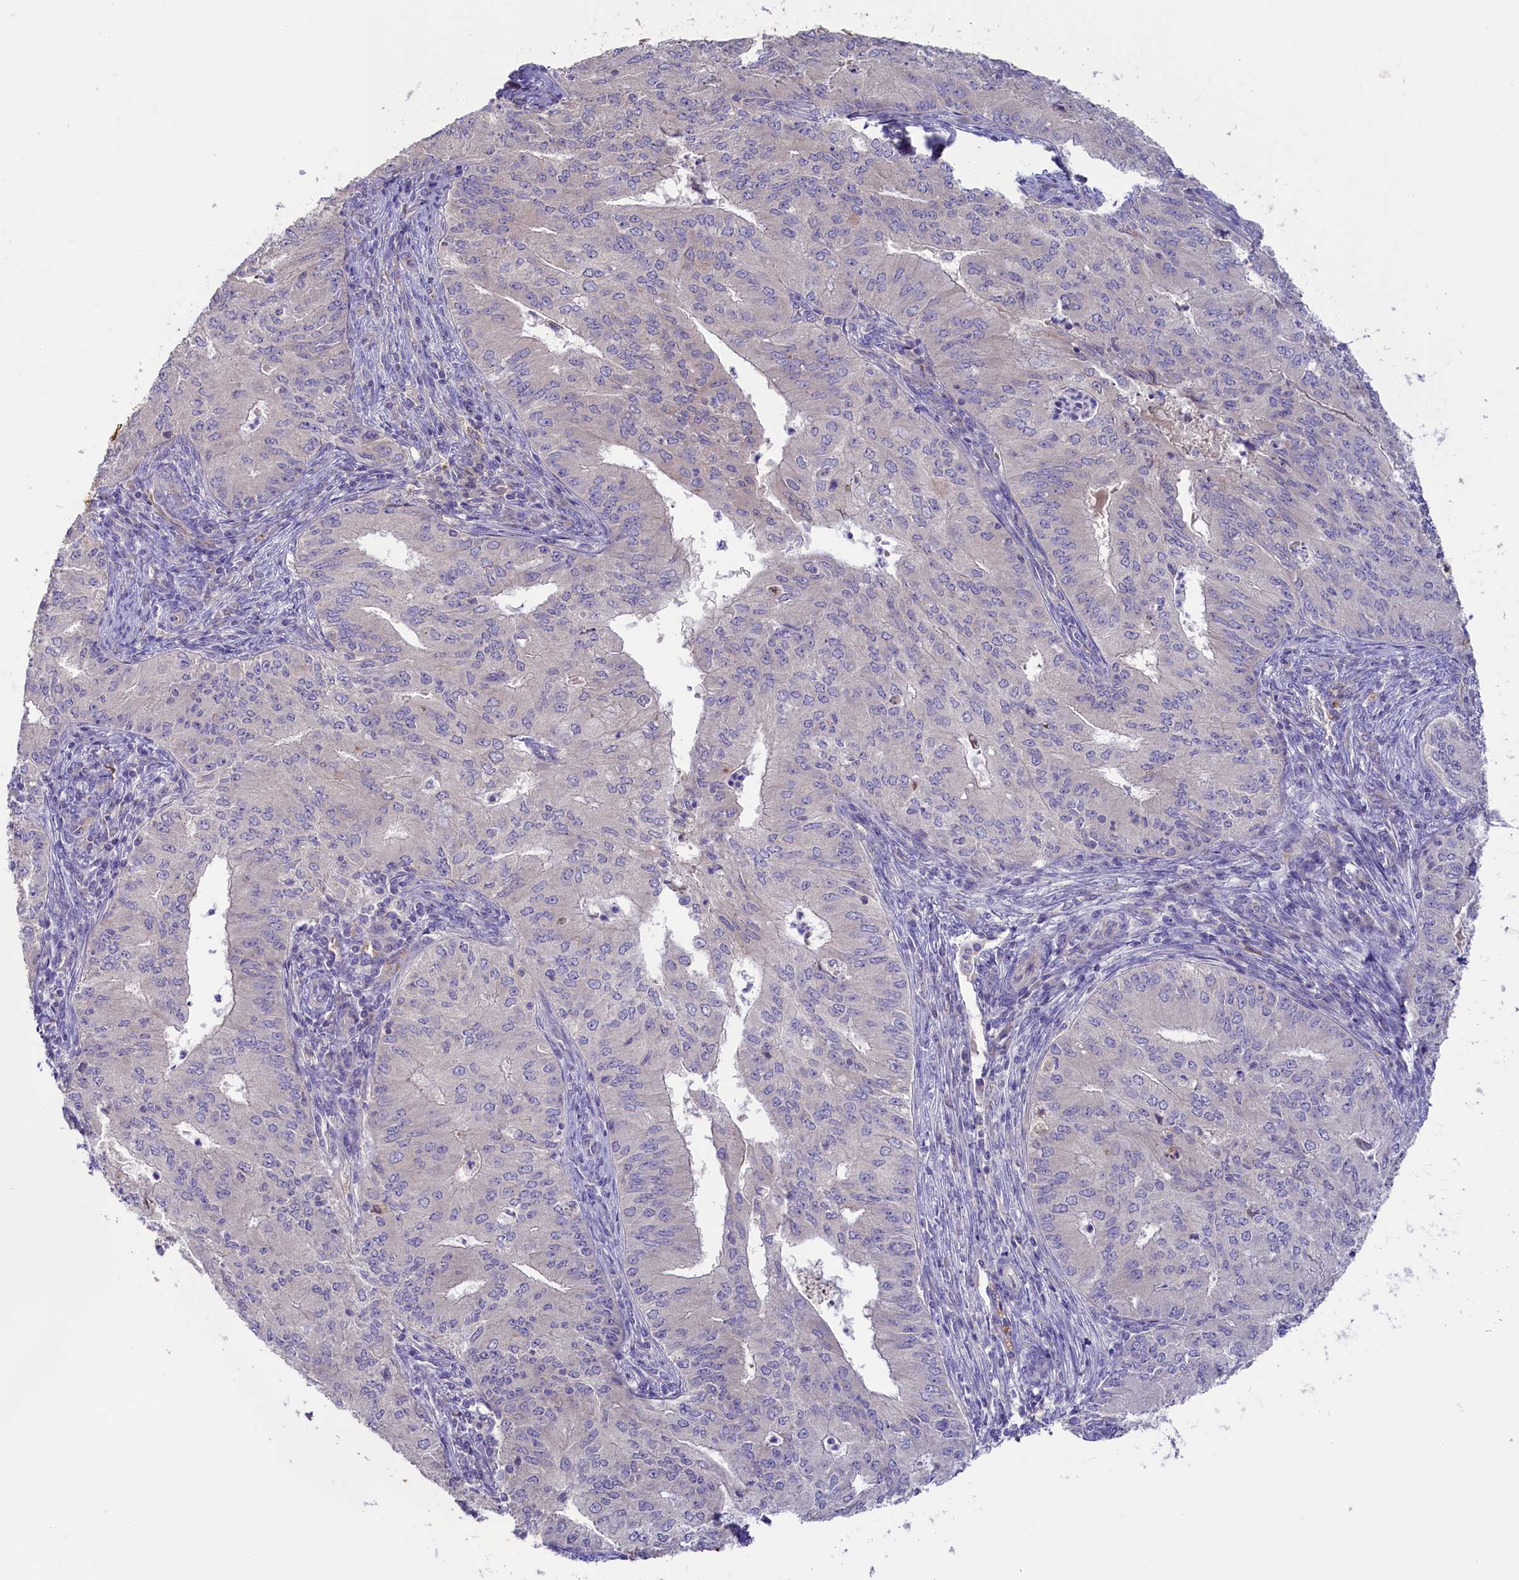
{"staining": {"intensity": "negative", "quantity": "none", "location": "none"}, "tissue": "endometrial cancer", "cell_type": "Tumor cells", "image_type": "cancer", "snomed": [{"axis": "morphology", "description": "Adenocarcinoma, NOS"}, {"axis": "topography", "description": "Endometrium"}], "caption": "Immunohistochemistry image of neoplastic tissue: human endometrial cancer (adenocarcinoma) stained with DAB (3,3'-diaminobenzidine) exhibits no significant protein expression in tumor cells.", "gene": "CD99L2", "patient": {"sex": "female", "age": 50}}